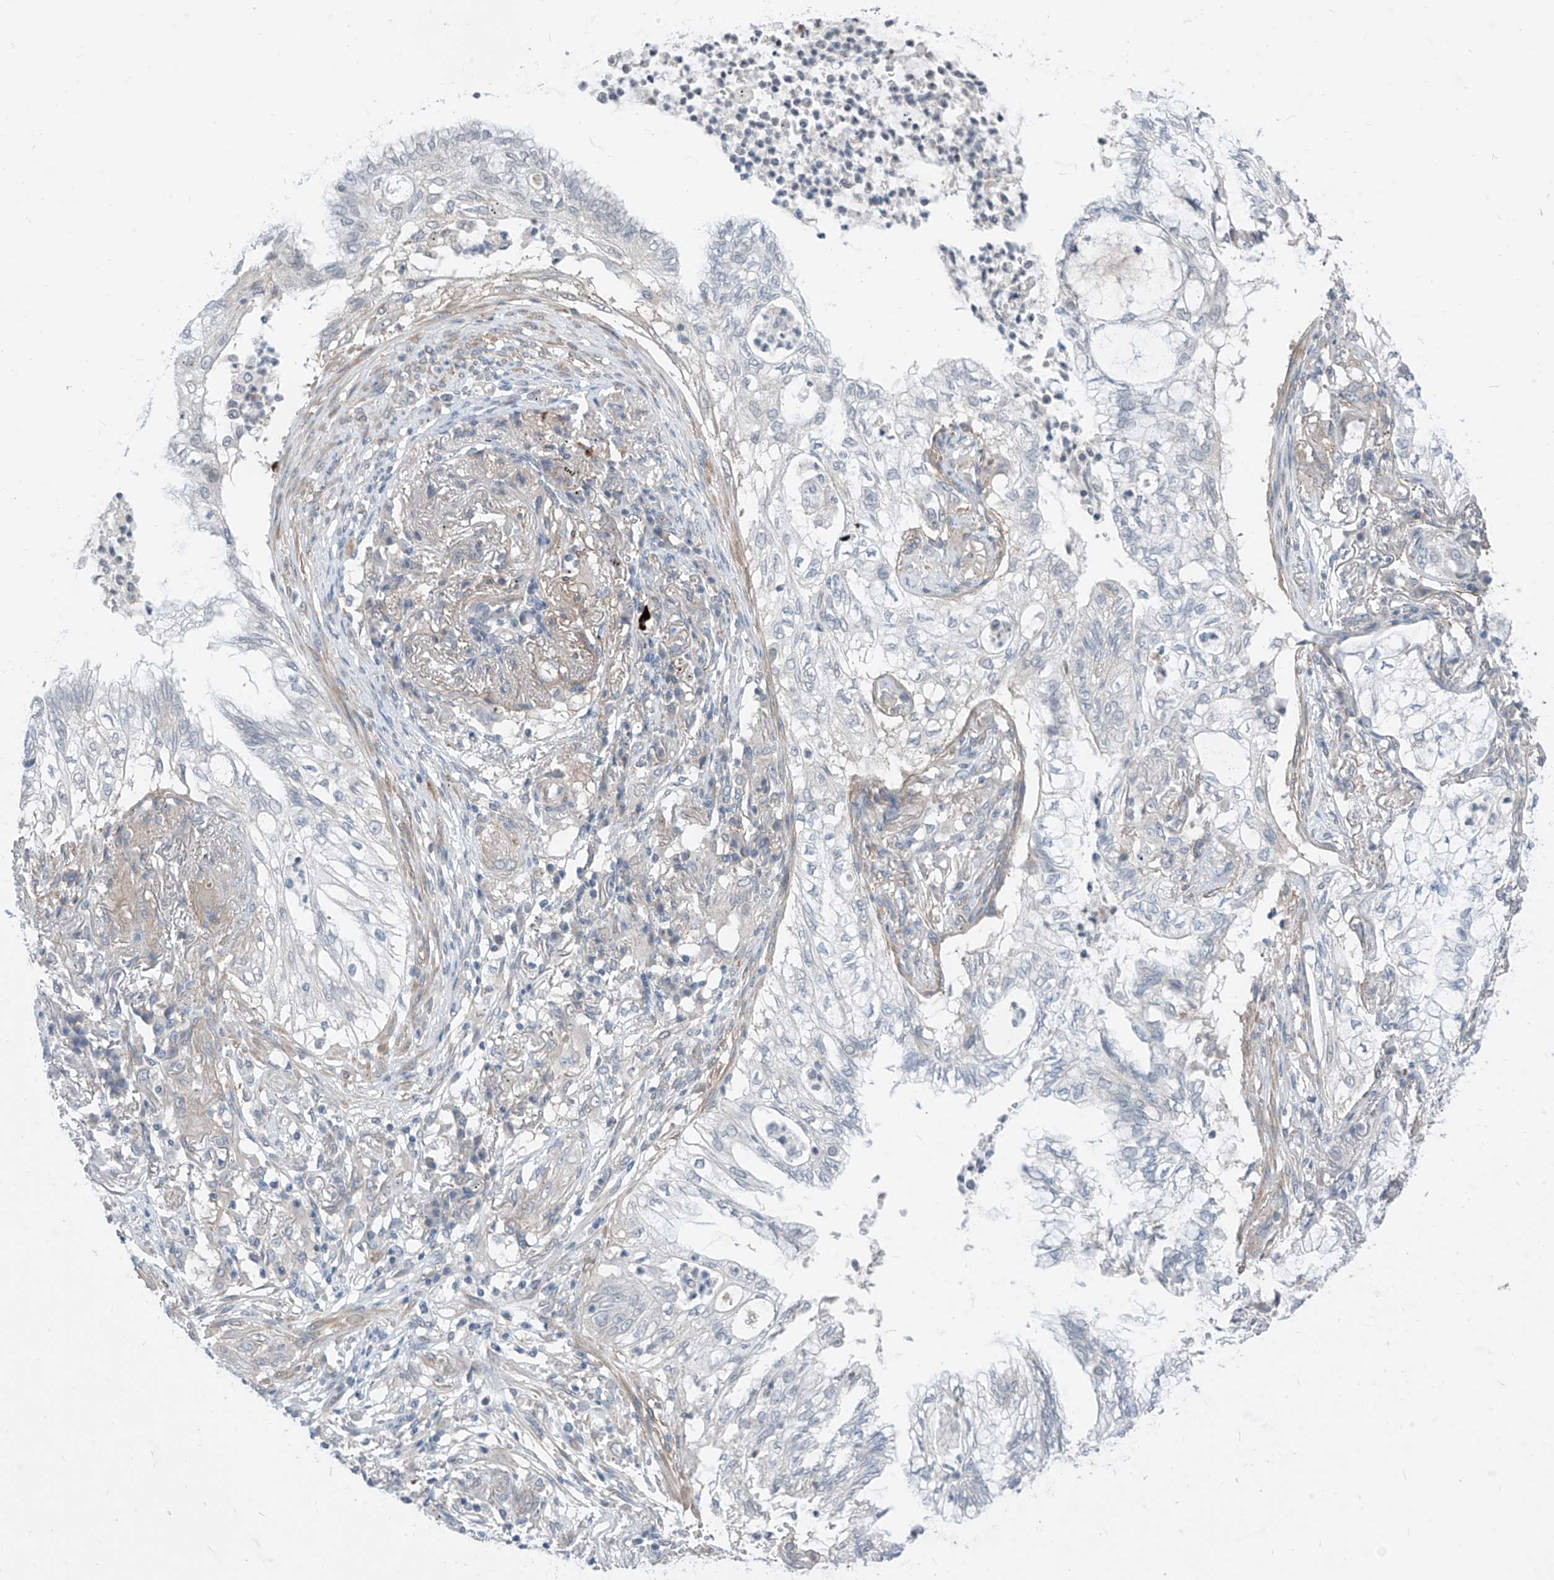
{"staining": {"intensity": "negative", "quantity": "none", "location": "none"}, "tissue": "lung cancer", "cell_type": "Tumor cells", "image_type": "cancer", "snomed": [{"axis": "morphology", "description": "Adenocarcinoma, NOS"}, {"axis": "topography", "description": "Lung"}], "caption": "An immunohistochemistry photomicrograph of adenocarcinoma (lung) is shown. There is no staining in tumor cells of adenocarcinoma (lung).", "gene": "ABLIM2", "patient": {"sex": "female", "age": 70}}